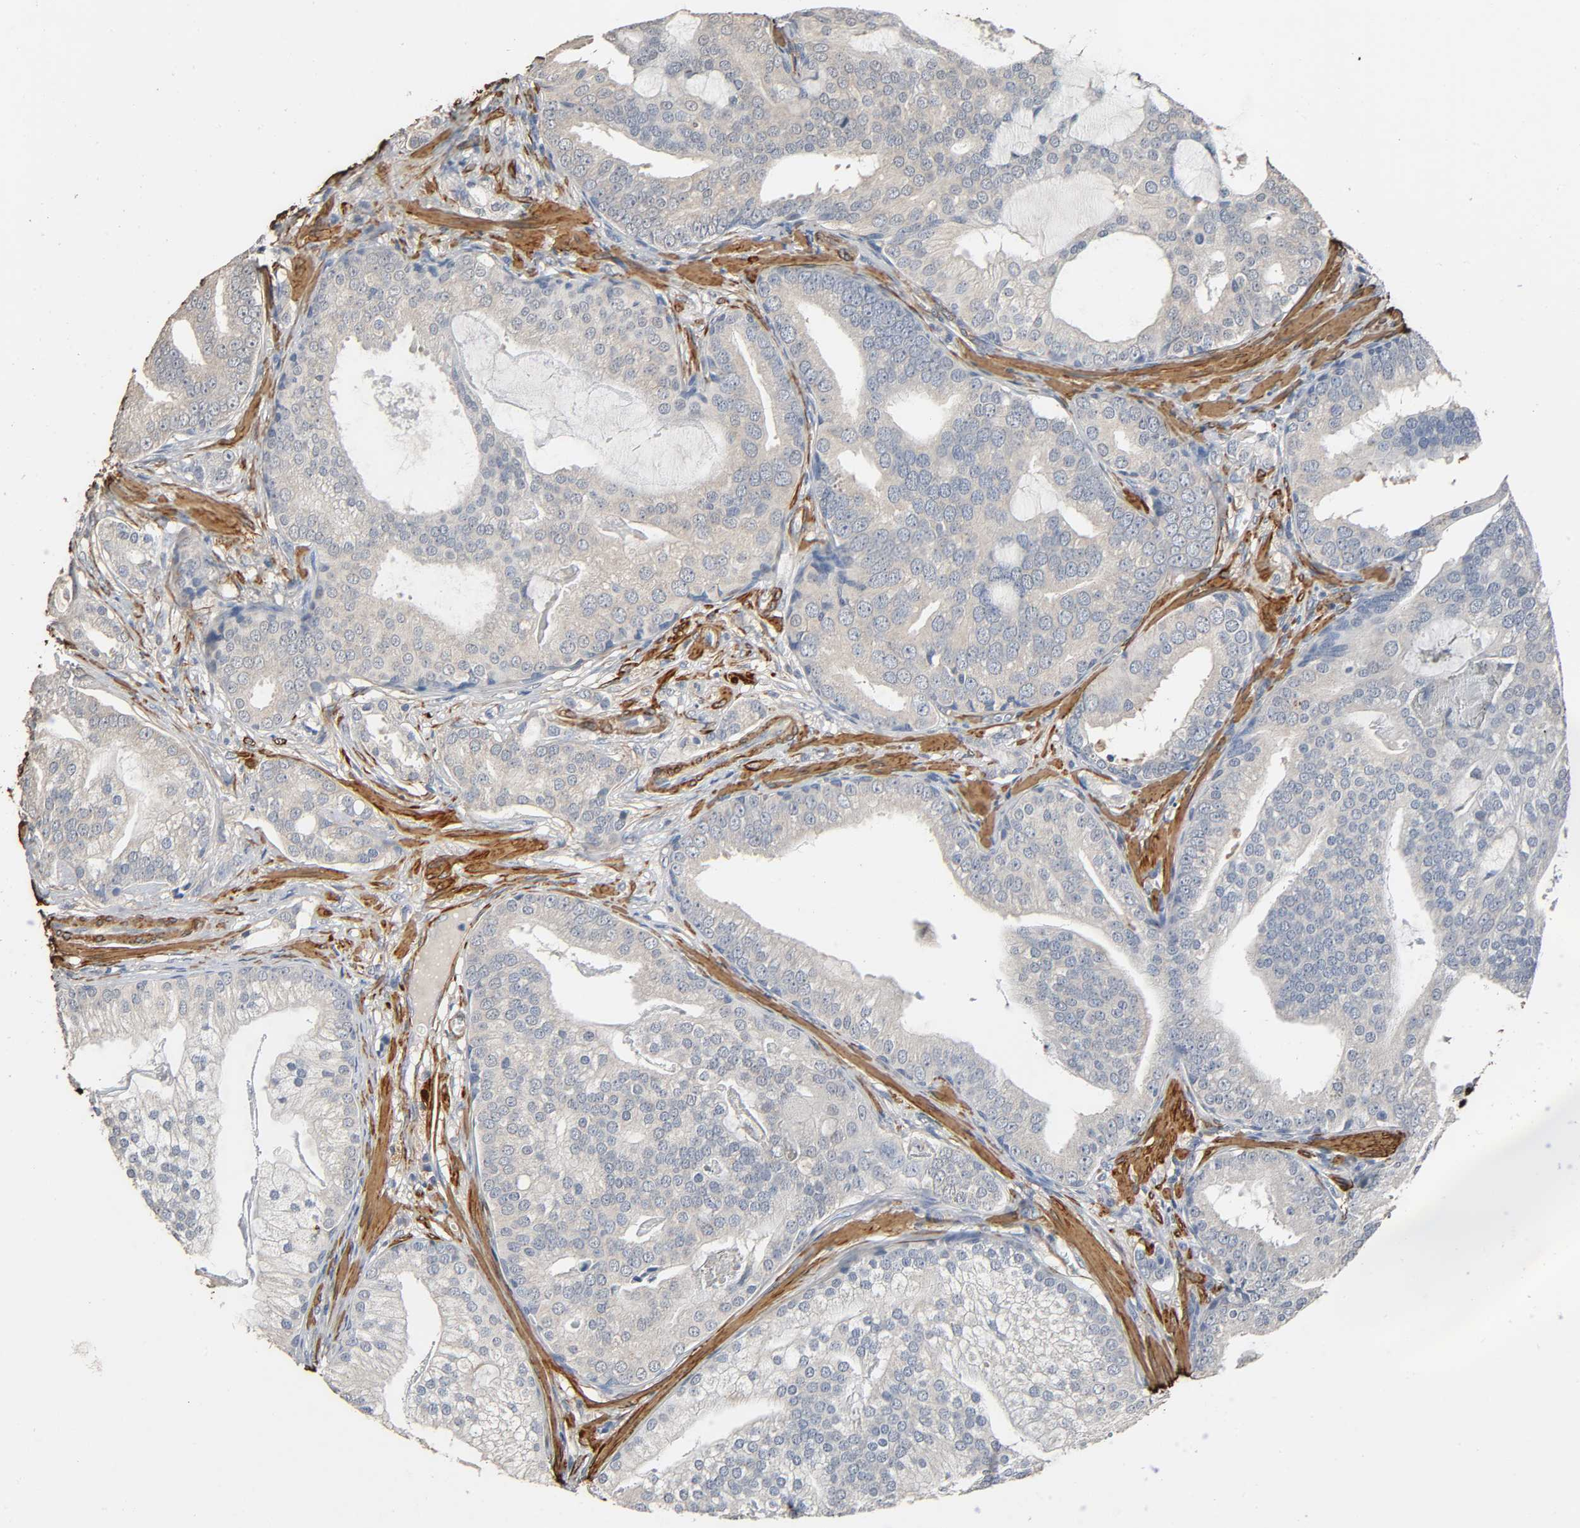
{"staining": {"intensity": "weak", "quantity": ">75%", "location": "cytoplasmic/membranous"}, "tissue": "prostate cancer", "cell_type": "Tumor cells", "image_type": "cancer", "snomed": [{"axis": "morphology", "description": "Adenocarcinoma, Low grade"}, {"axis": "topography", "description": "Prostate"}], "caption": "Prostate low-grade adenocarcinoma stained with a brown dye exhibits weak cytoplasmic/membranous positive positivity in about >75% of tumor cells.", "gene": "GSTA3", "patient": {"sex": "male", "age": 58}}